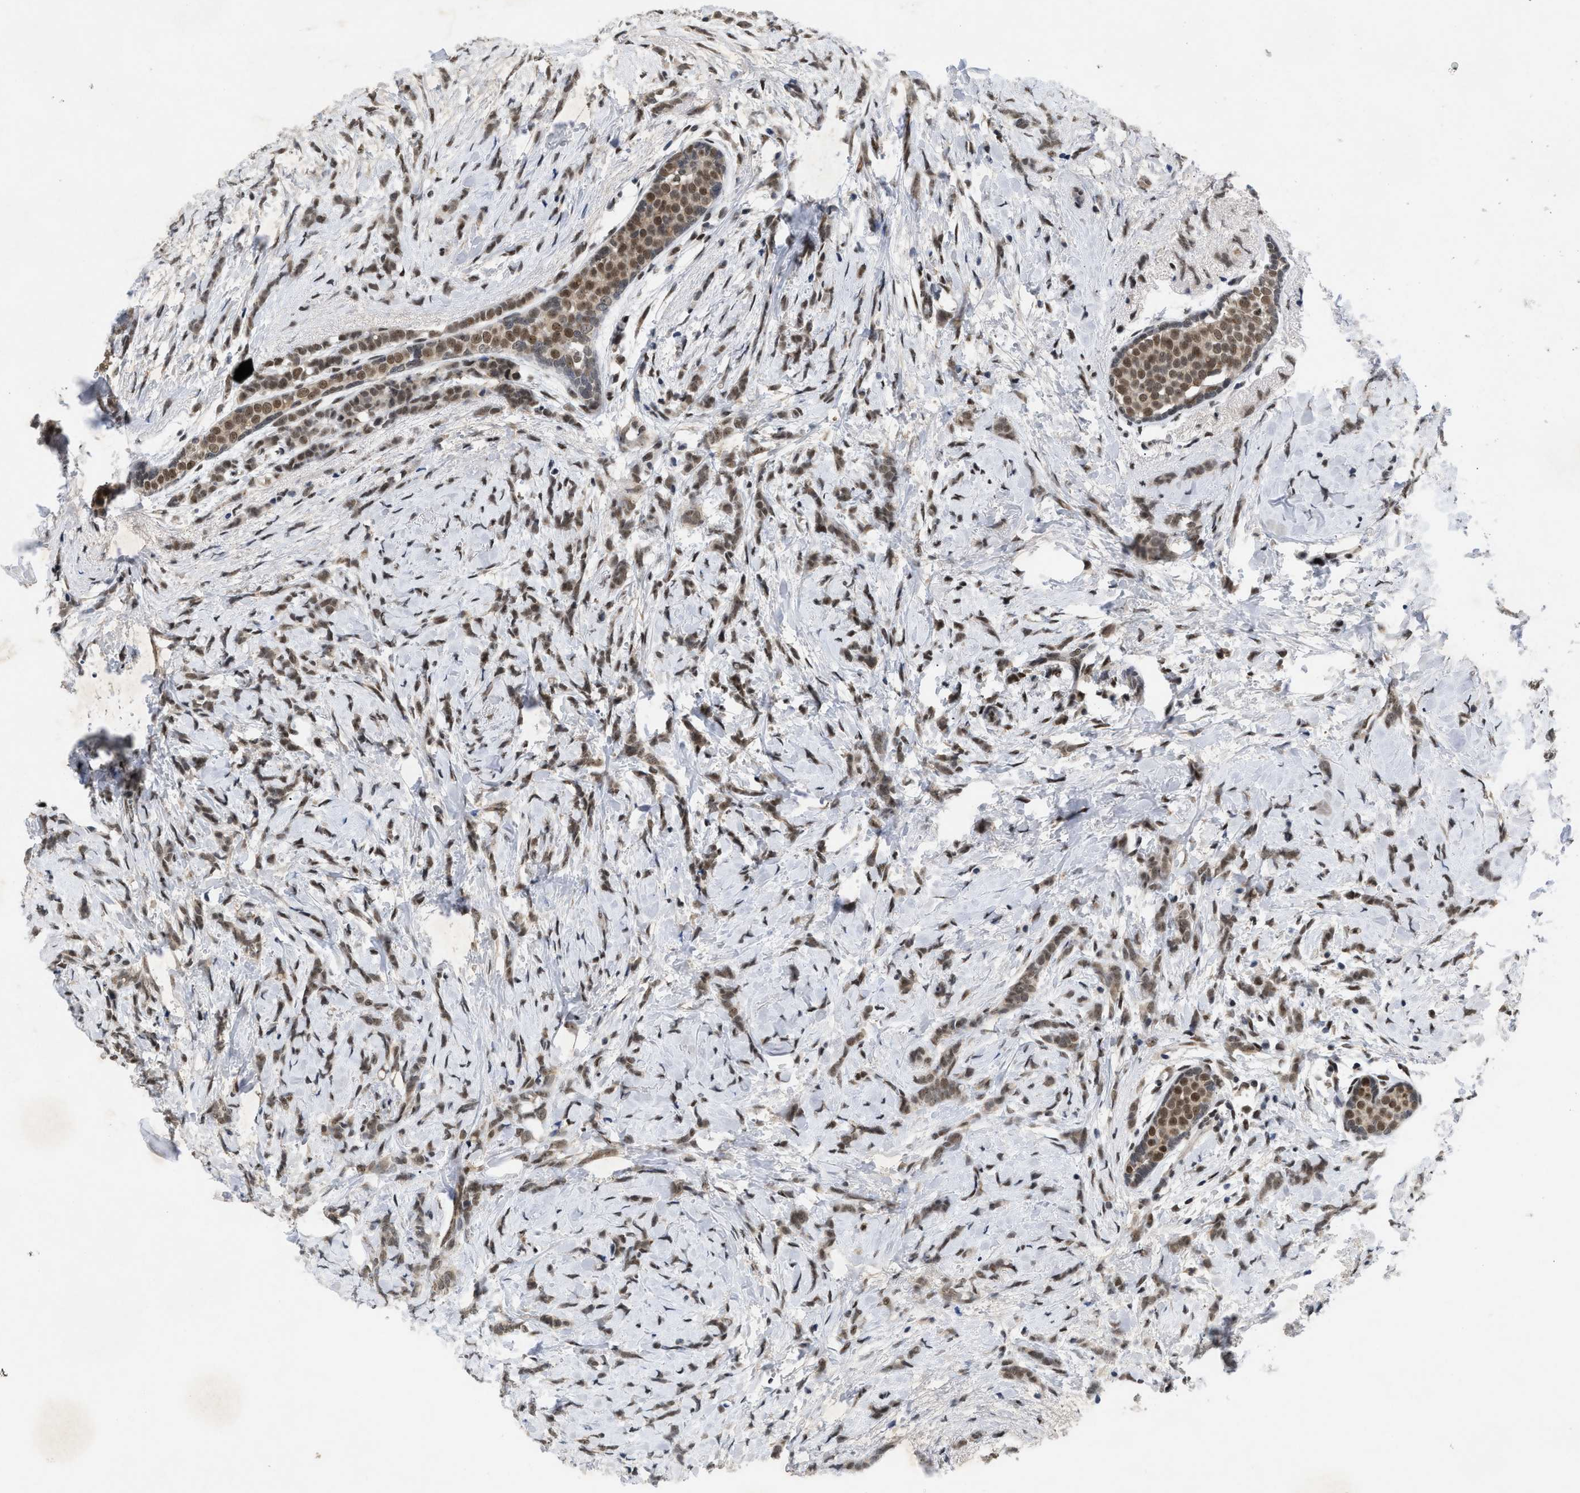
{"staining": {"intensity": "moderate", "quantity": ">75%", "location": "nuclear"}, "tissue": "breast cancer", "cell_type": "Tumor cells", "image_type": "cancer", "snomed": [{"axis": "morphology", "description": "Lobular carcinoma, in situ"}, {"axis": "morphology", "description": "Lobular carcinoma"}, {"axis": "topography", "description": "Breast"}], "caption": "Protein staining of breast cancer (lobular carcinoma) tissue demonstrates moderate nuclear staining in about >75% of tumor cells.", "gene": "ZNF346", "patient": {"sex": "female", "age": 41}}